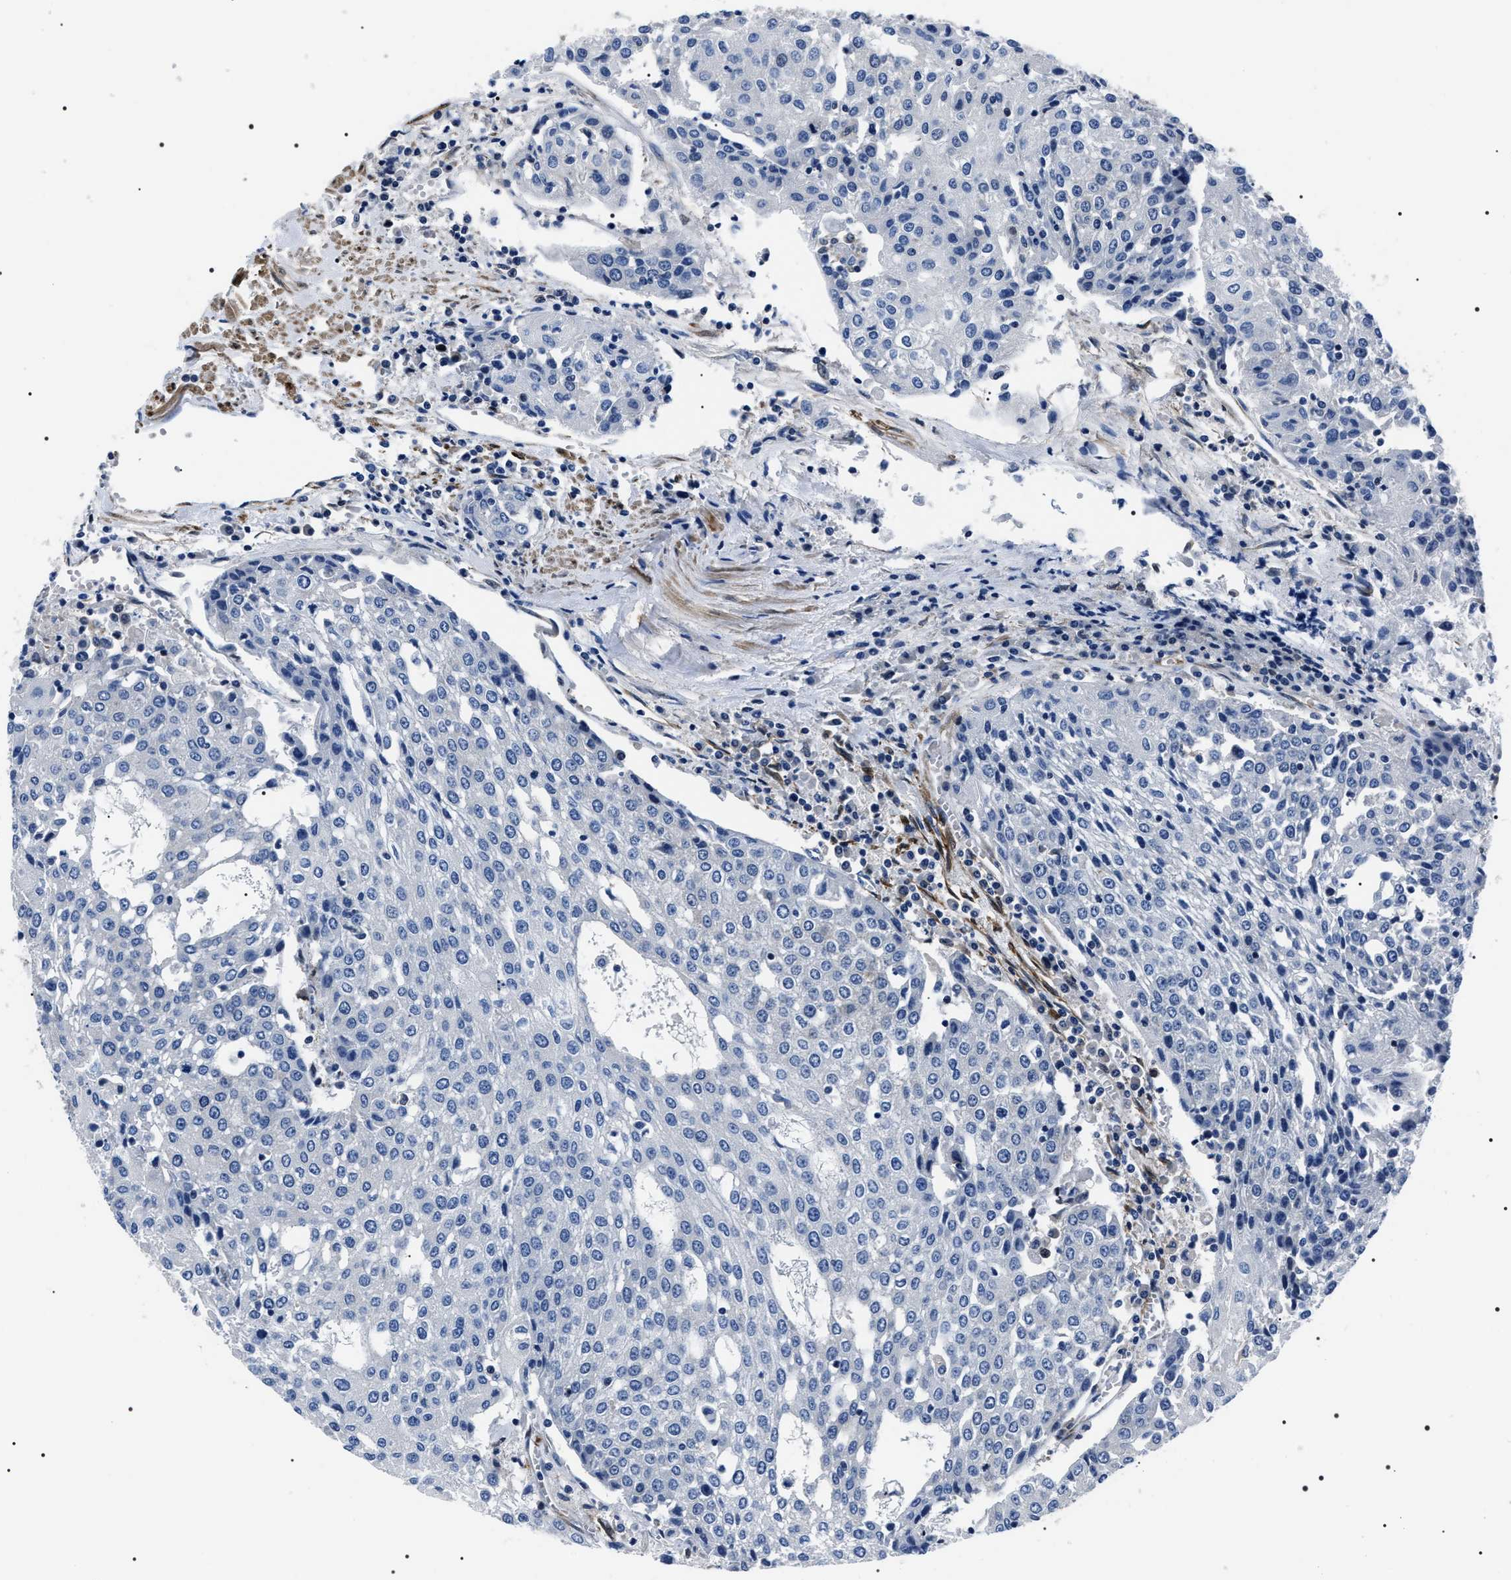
{"staining": {"intensity": "negative", "quantity": "none", "location": "none"}, "tissue": "urothelial cancer", "cell_type": "Tumor cells", "image_type": "cancer", "snomed": [{"axis": "morphology", "description": "Urothelial carcinoma, High grade"}, {"axis": "topography", "description": "Urinary bladder"}], "caption": "Immunohistochemistry (IHC) of high-grade urothelial carcinoma exhibits no positivity in tumor cells. (Stains: DAB (3,3'-diaminobenzidine) immunohistochemistry with hematoxylin counter stain, Microscopy: brightfield microscopy at high magnification).", "gene": "BAG2", "patient": {"sex": "female", "age": 85}}